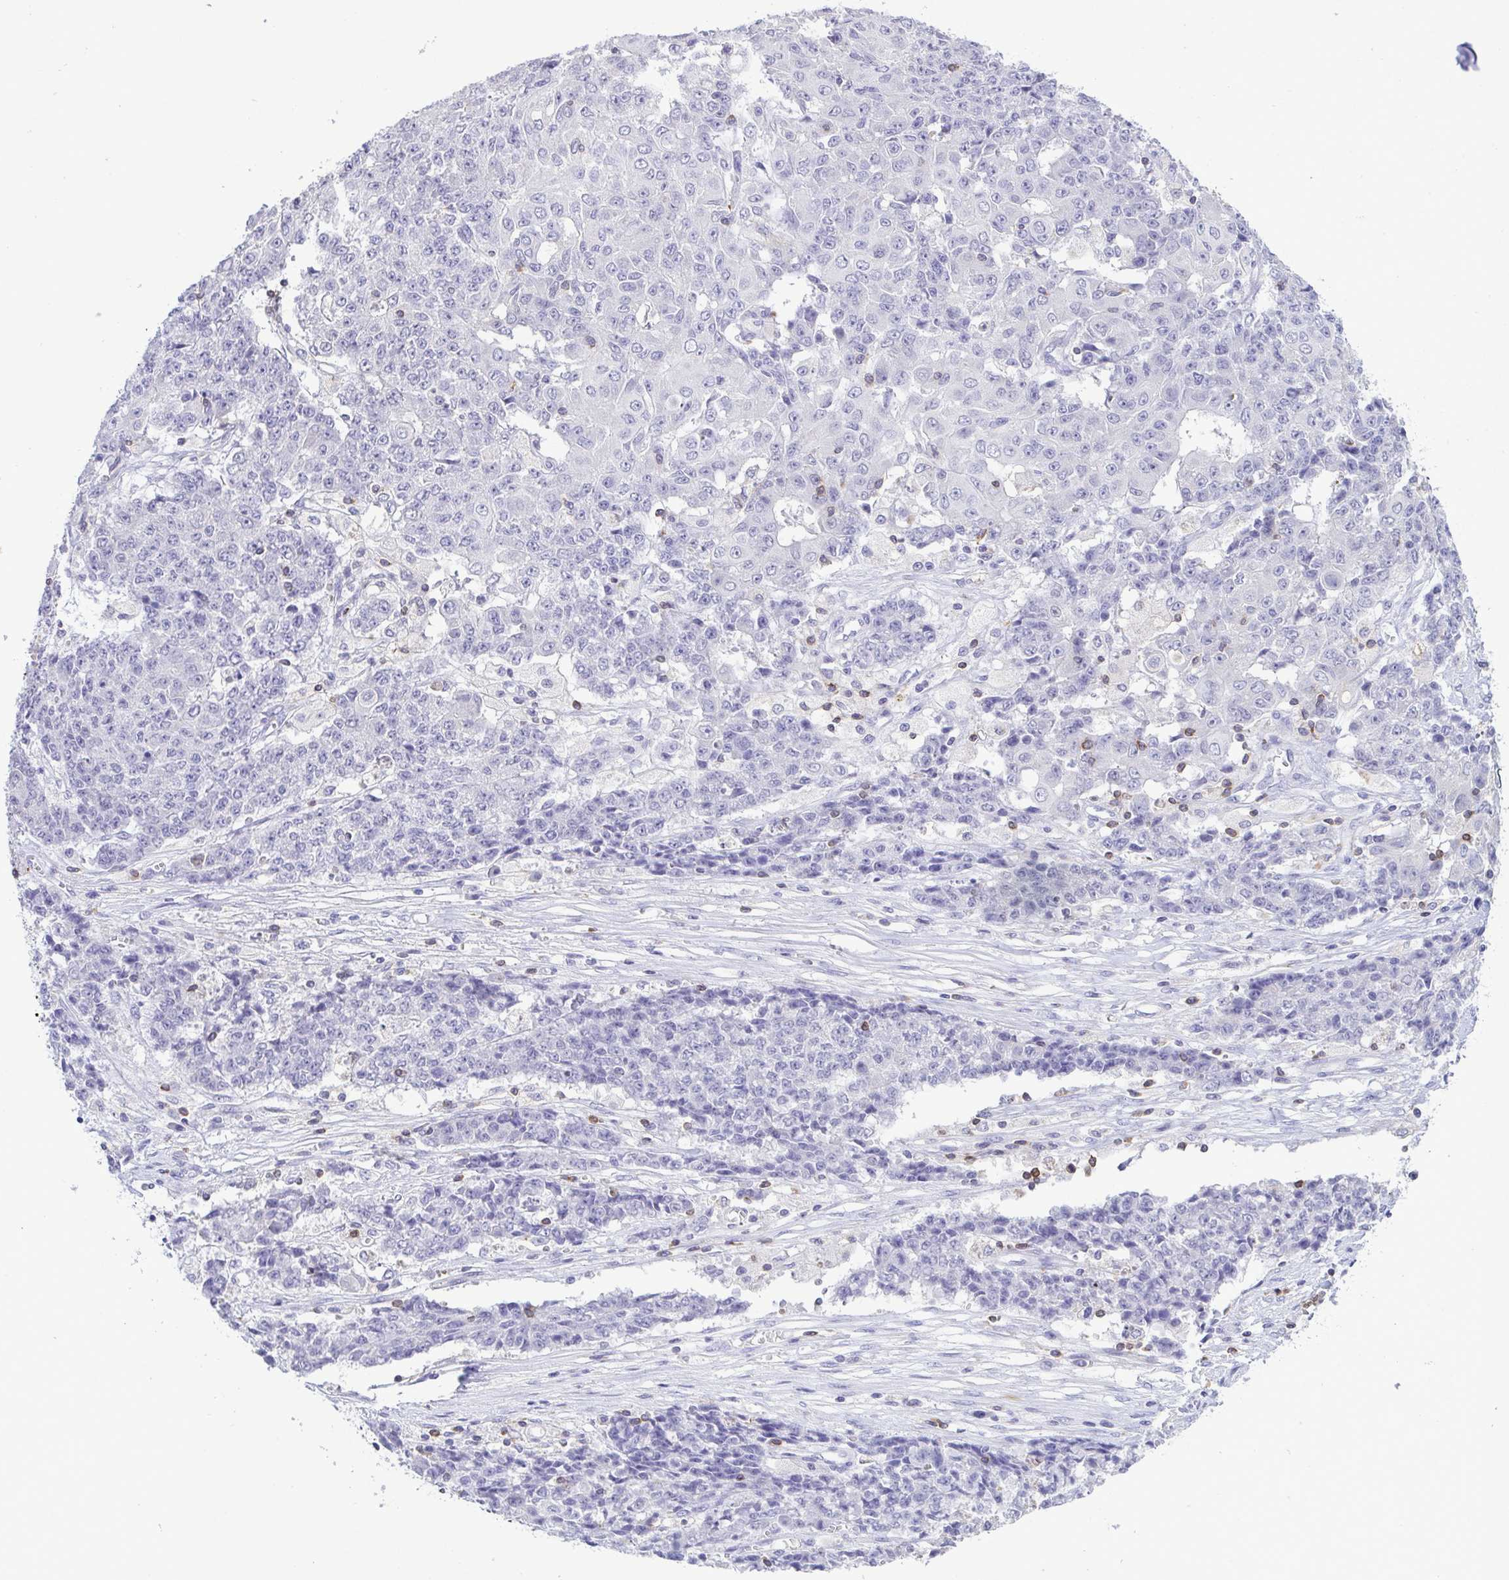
{"staining": {"intensity": "negative", "quantity": "none", "location": "none"}, "tissue": "ovarian cancer", "cell_type": "Tumor cells", "image_type": "cancer", "snomed": [{"axis": "morphology", "description": "Carcinoma, endometroid"}, {"axis": "topography", "description": "Ovary"}], "caption": "Ovarian cancer (endometroid carcinoma) stained for a protein using immunohistochemistry demonstrates no positivity tumor cells.", "gene": "PGLYRP1", "patient": {"sex": "female", "age": 42}}